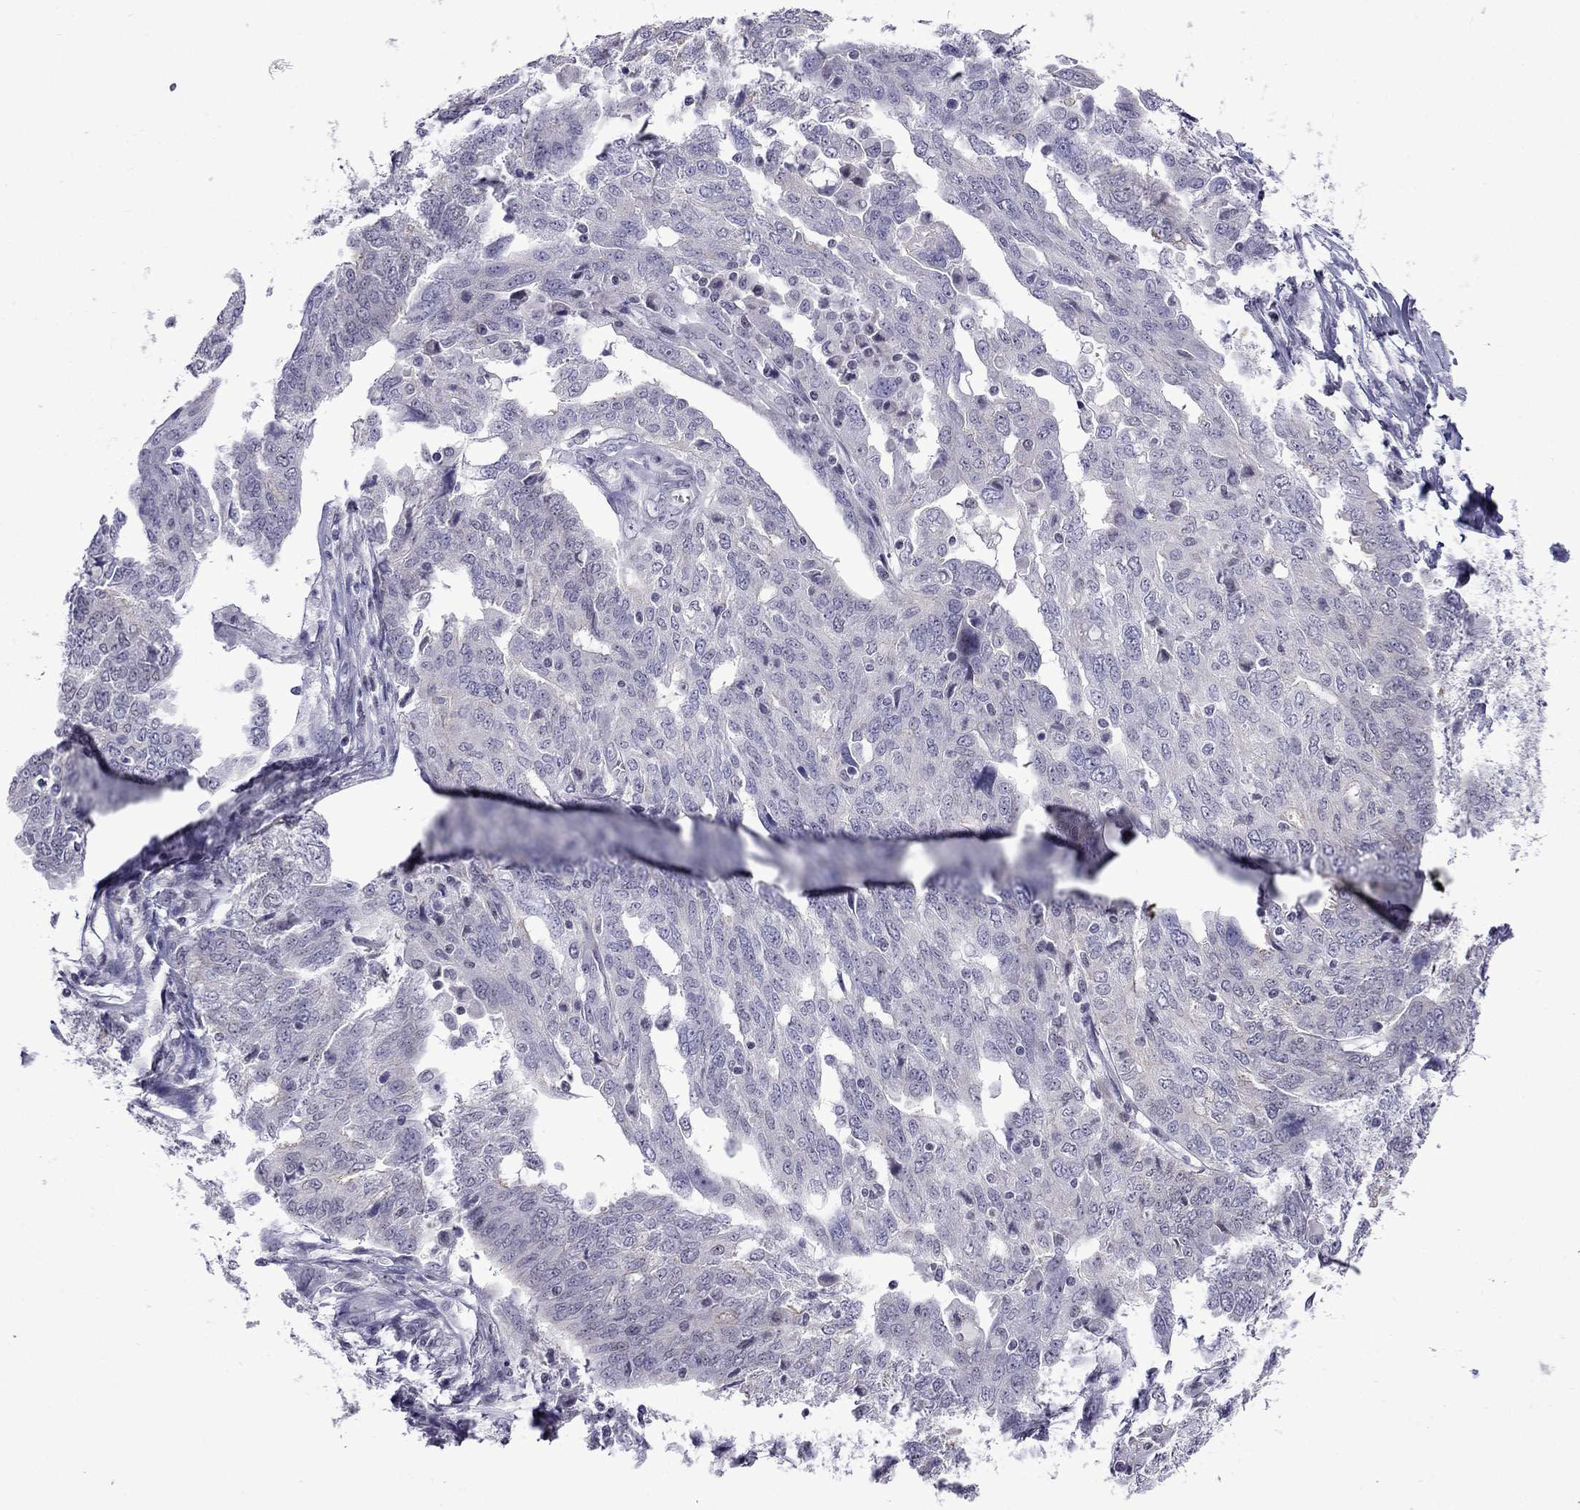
{"staining": {"intensity": "negative", "quantity": "none", "location": "none"}, "tissue": "ovarian cancer", "cell_type": "Tumor cells", "image_type": "cancer", "snomed": [{"axis": "morphology", "description": "Cystadenocarcinoma, serous, NOS"}, {"axis": "topography", "description": "Ovary"}], "caption": "Ovarian cancer was stained to show a protein in brown. There is no significant positivity in tumor cells. The staining was performed using DAB (3,3'-diaminobenzidine) to visualize the protein expression in brown, while the nuclei were stained in blue with hematoxylin (Magnification: 20x).", "gene": "POM121L12", "patient": {"sex": "female", "age": 67}}